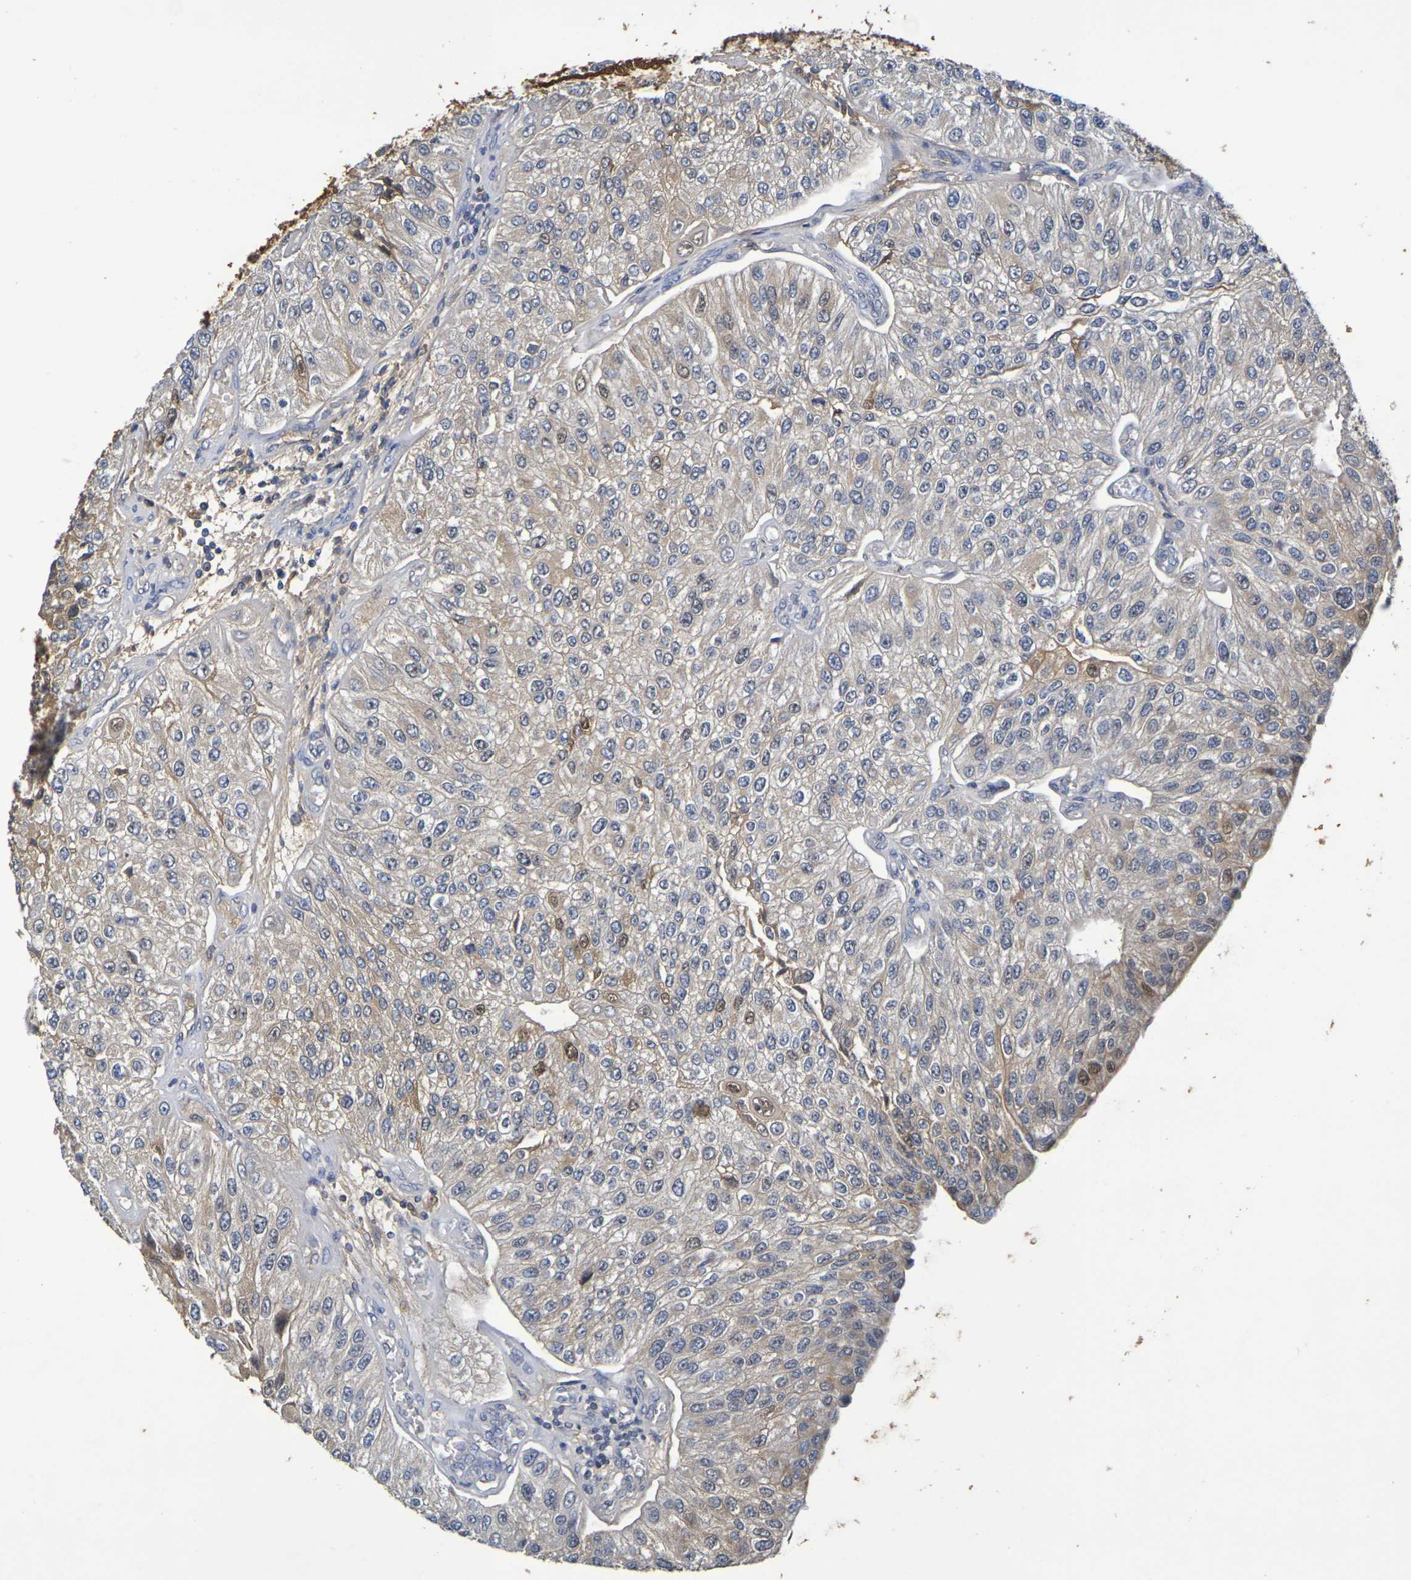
{"staining": {"intensity": "moderate", "quantity": "25%-75%", "location": "cytoplasmic/membranous,nuclear"}, "tissue": "urothelial cancer", "cell_type": "Tumor cells", "image_type": "cancer", "snomed": [{"axis": "morphology", "description": "Urothelial carcinoma, High grade"}, {"axis": "topography", "description": "Kidney"}, {"axis": "topography", "description": "Urinary bladder"}], "caption": "Protein analysis of high-grade urothelial carcinoma tissue shows moderate cytoplasmic/membranous and nuclear expression in approximately 25%-75% of tumor cells.", "gene": "TERF2", "patient": {"sex": "male", "age": 77}}